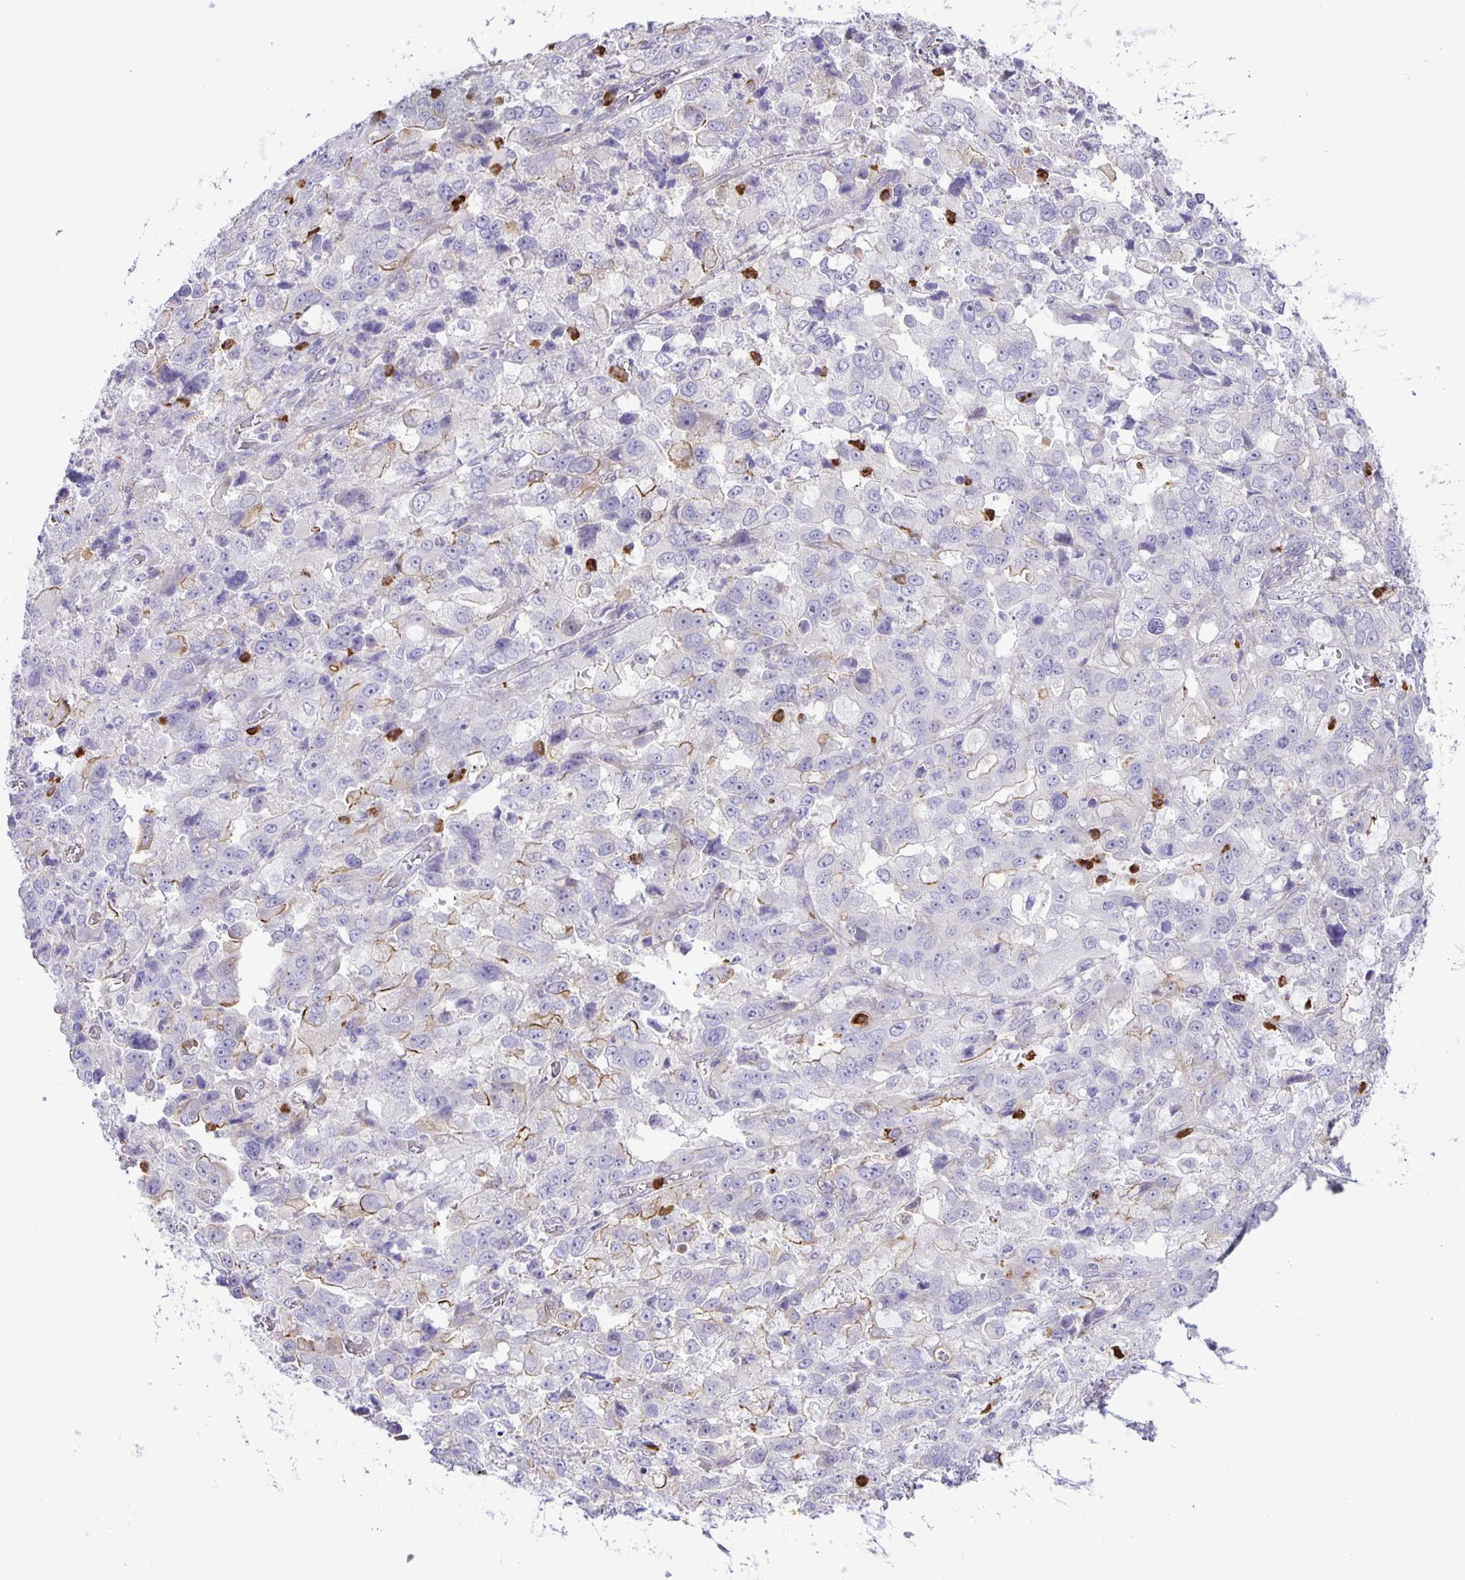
{"staining": {"intensity": "negative", "quantity": "none", "location": "none"}, "tissue": "stomach cancer", "cell_type": "Tumor cells", "image_type": "cancer", "snomed": [{"axis": "morphology", "description": "Adenocarcinoma, NOS"}, {"axis": "topography", "description": "Stomach, upper"}], "caption": "Immunohistochemistry micrograph of human stomach cancer stained for a protein (brown), which reveals no expression in tumor cells.", "gene": "ADCK1", "patient": {"sex": "female", "age": 81}}